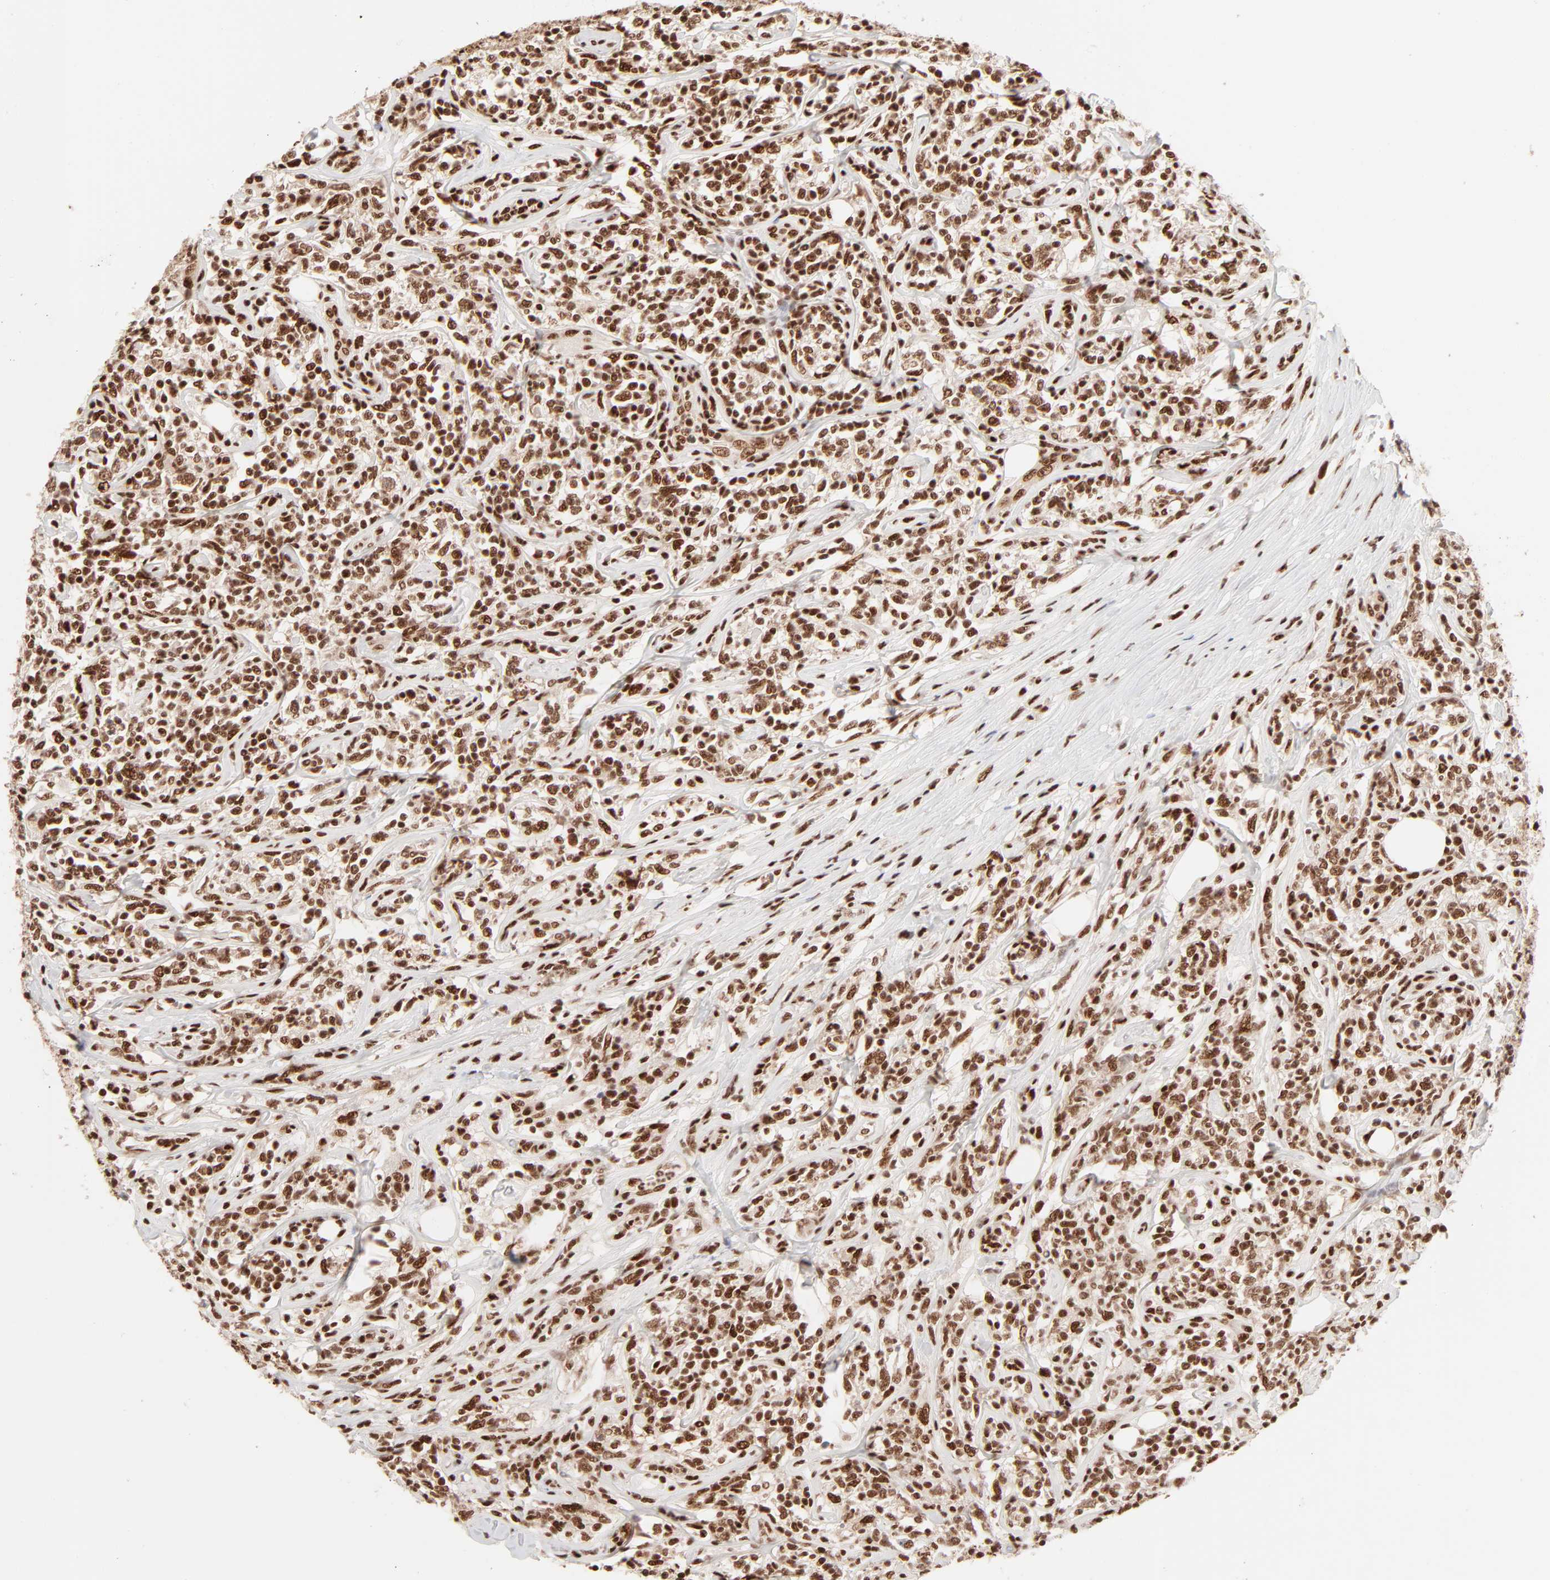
{"staining": {"intensity": "strong", "quantity": ">75%", "location": "nuclear"}, "tissue": "lymphoma", "cell_type": "Tumor cells", "image_type": "cancer", "snomed": [{"axis": "morphology", "description": "Malignant lymphoma, non-Hodgkin's type, High grade"}, {"axis": "topography", "description": "Lymph node"}], "caption": "Lymphoma tissue shows strong nuclear positivity in approximately >75% of tumor cells The protein is shown in brown color, while the nuclei are stained blue.", "gene": "TARDBP", "patient": {"sex": "female", "age": 84}}